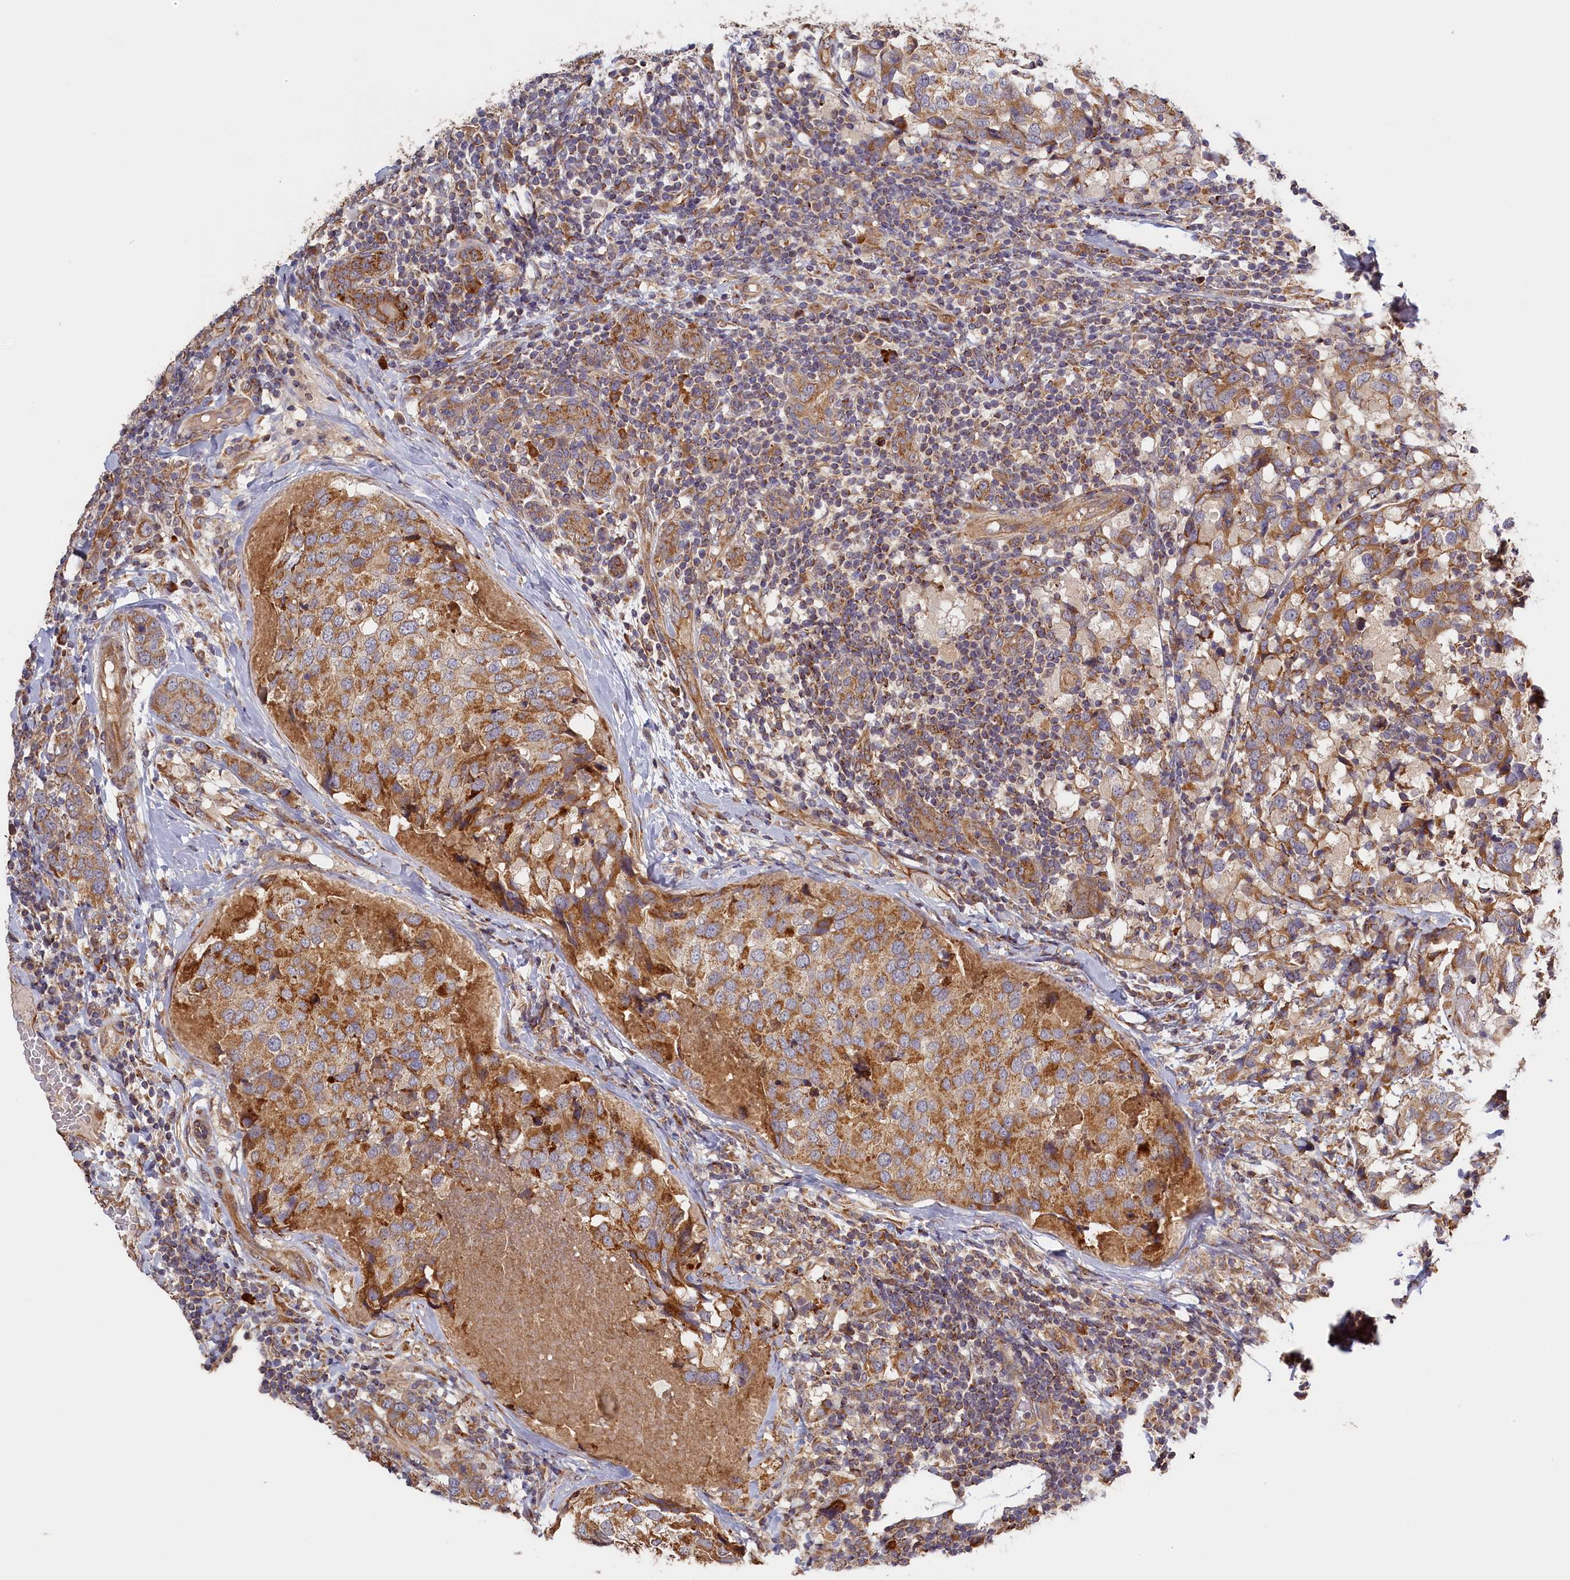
{"staining": {"intensity": "moderate", "quantity": ">75%", "location": "cytoplasmic/membranous"}, "tissue": "breast cancer", "cell_type": "Tumor cells", "image_type": "cancer", "snomed": [{"axis": "morphology", "description": "Lobular carcinoma"}, {"axis": "topography", "description": "Breast"}], "caption": "Immunohistochemistry micrograph of neoplastic tissue: breast cancer (lobular carcinoma) stained using immunohistochemistry (IHC) demonstrates medium levels of moderate protein expression localized specifically in the cytoplasmic/membranous of tumor cells, appearing as a cytoplasmic/membranous brown color.", "gene": "CEP44", "patient": {"sex": "female", "age": 59}}